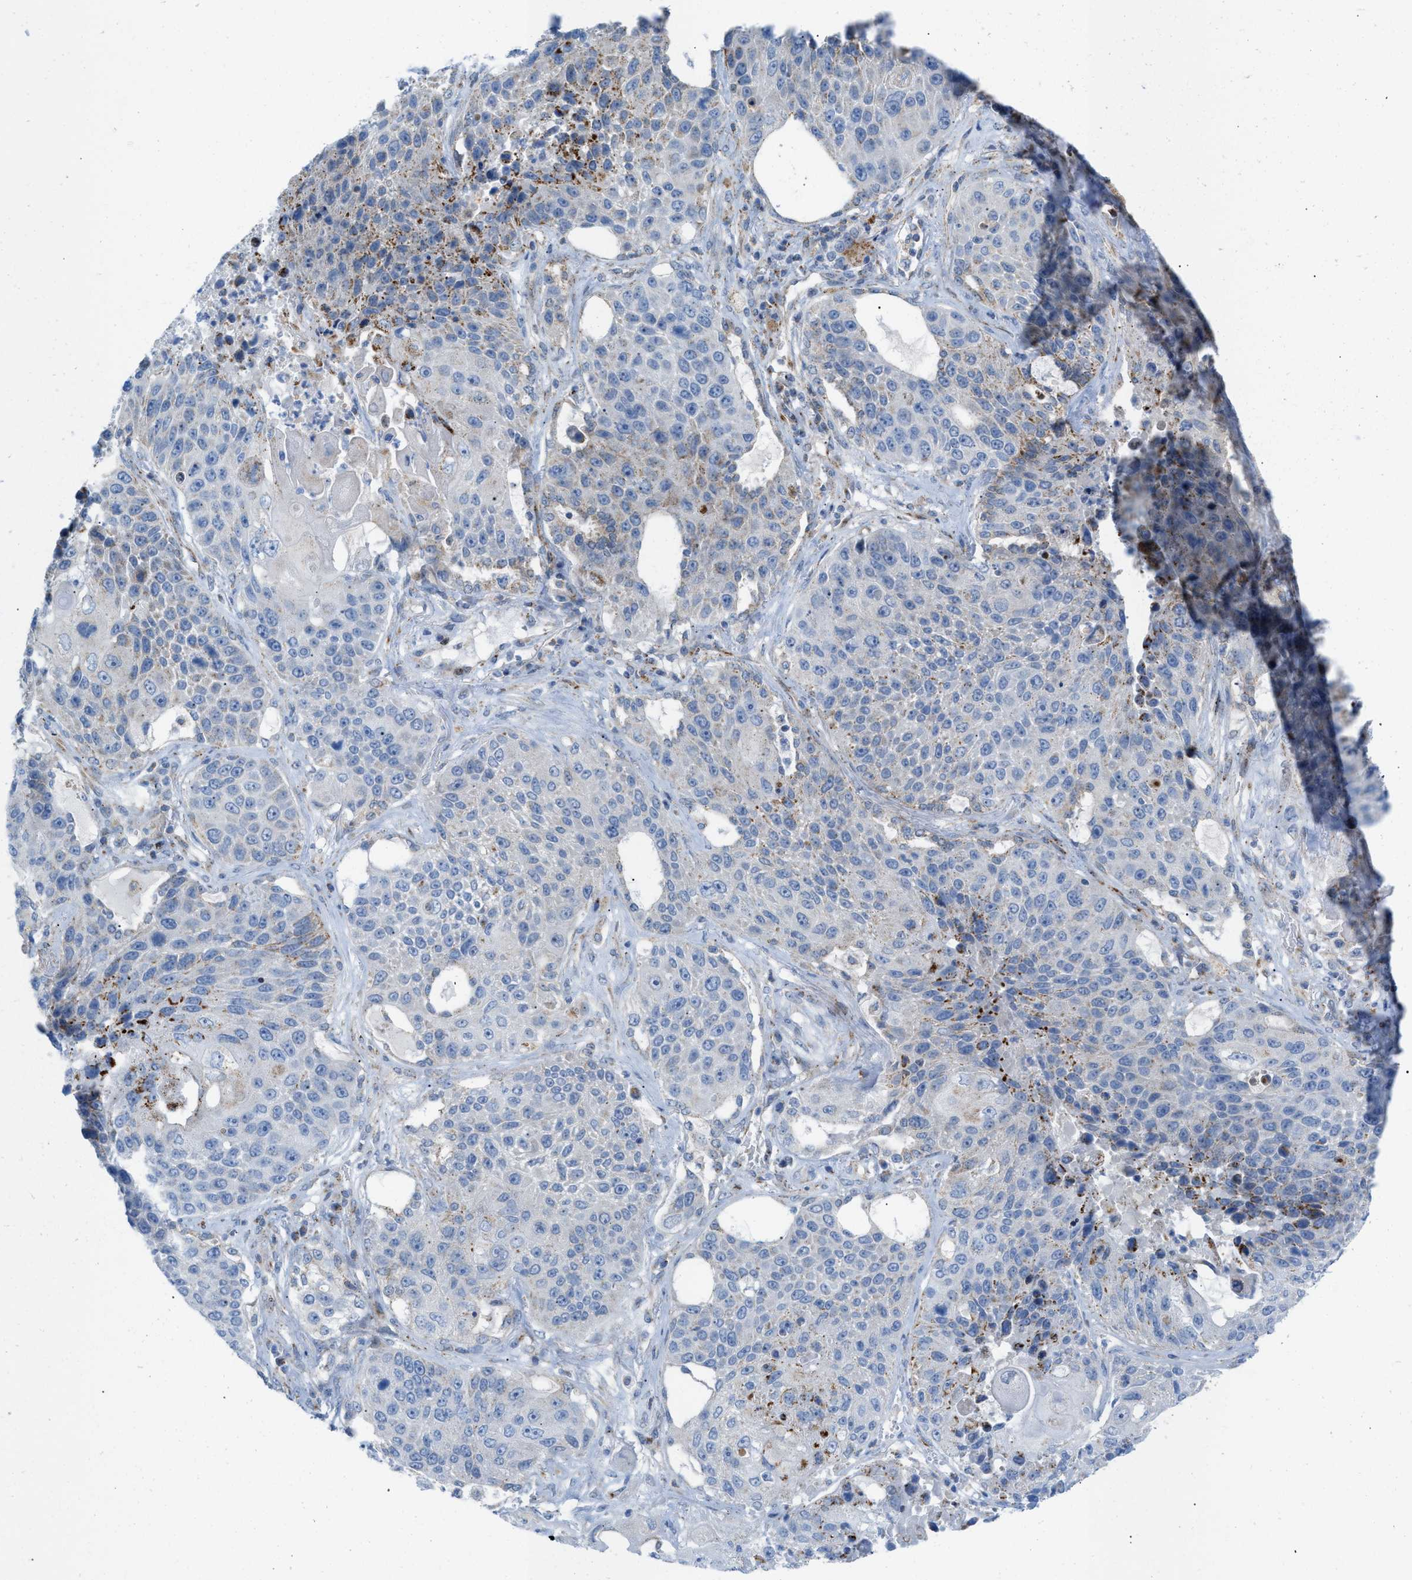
{"staining": {"intensity": "moderate", "quantity": "<25%", "location": "cytoplasmic/membranous"}, "tissue": "lung cancer", "cell_type": "Tumor cells", "image_type": "cancer", "snomed": [{"axis": "morphology", "description": "Squamous cell carcinoma, NOS"}, {"axis": "topography", "description": "Lung"}], "caption": "Immunohistochemistry staining of lung squamous cell carcinoma, which exhibits low levels of moderate cytoplasmic/membranous expression in approximately <25% of tumor cells indicating moderate cytoplasmic/membranous protein expression. The staining was performed using DAB (3,3'-diaminobenzidine) (brown) for protein detection and nuclei were counterstained in hematoxylin (blue).", "gene": "RBBP9", "patient": {"sex": "male", "age": 61}}